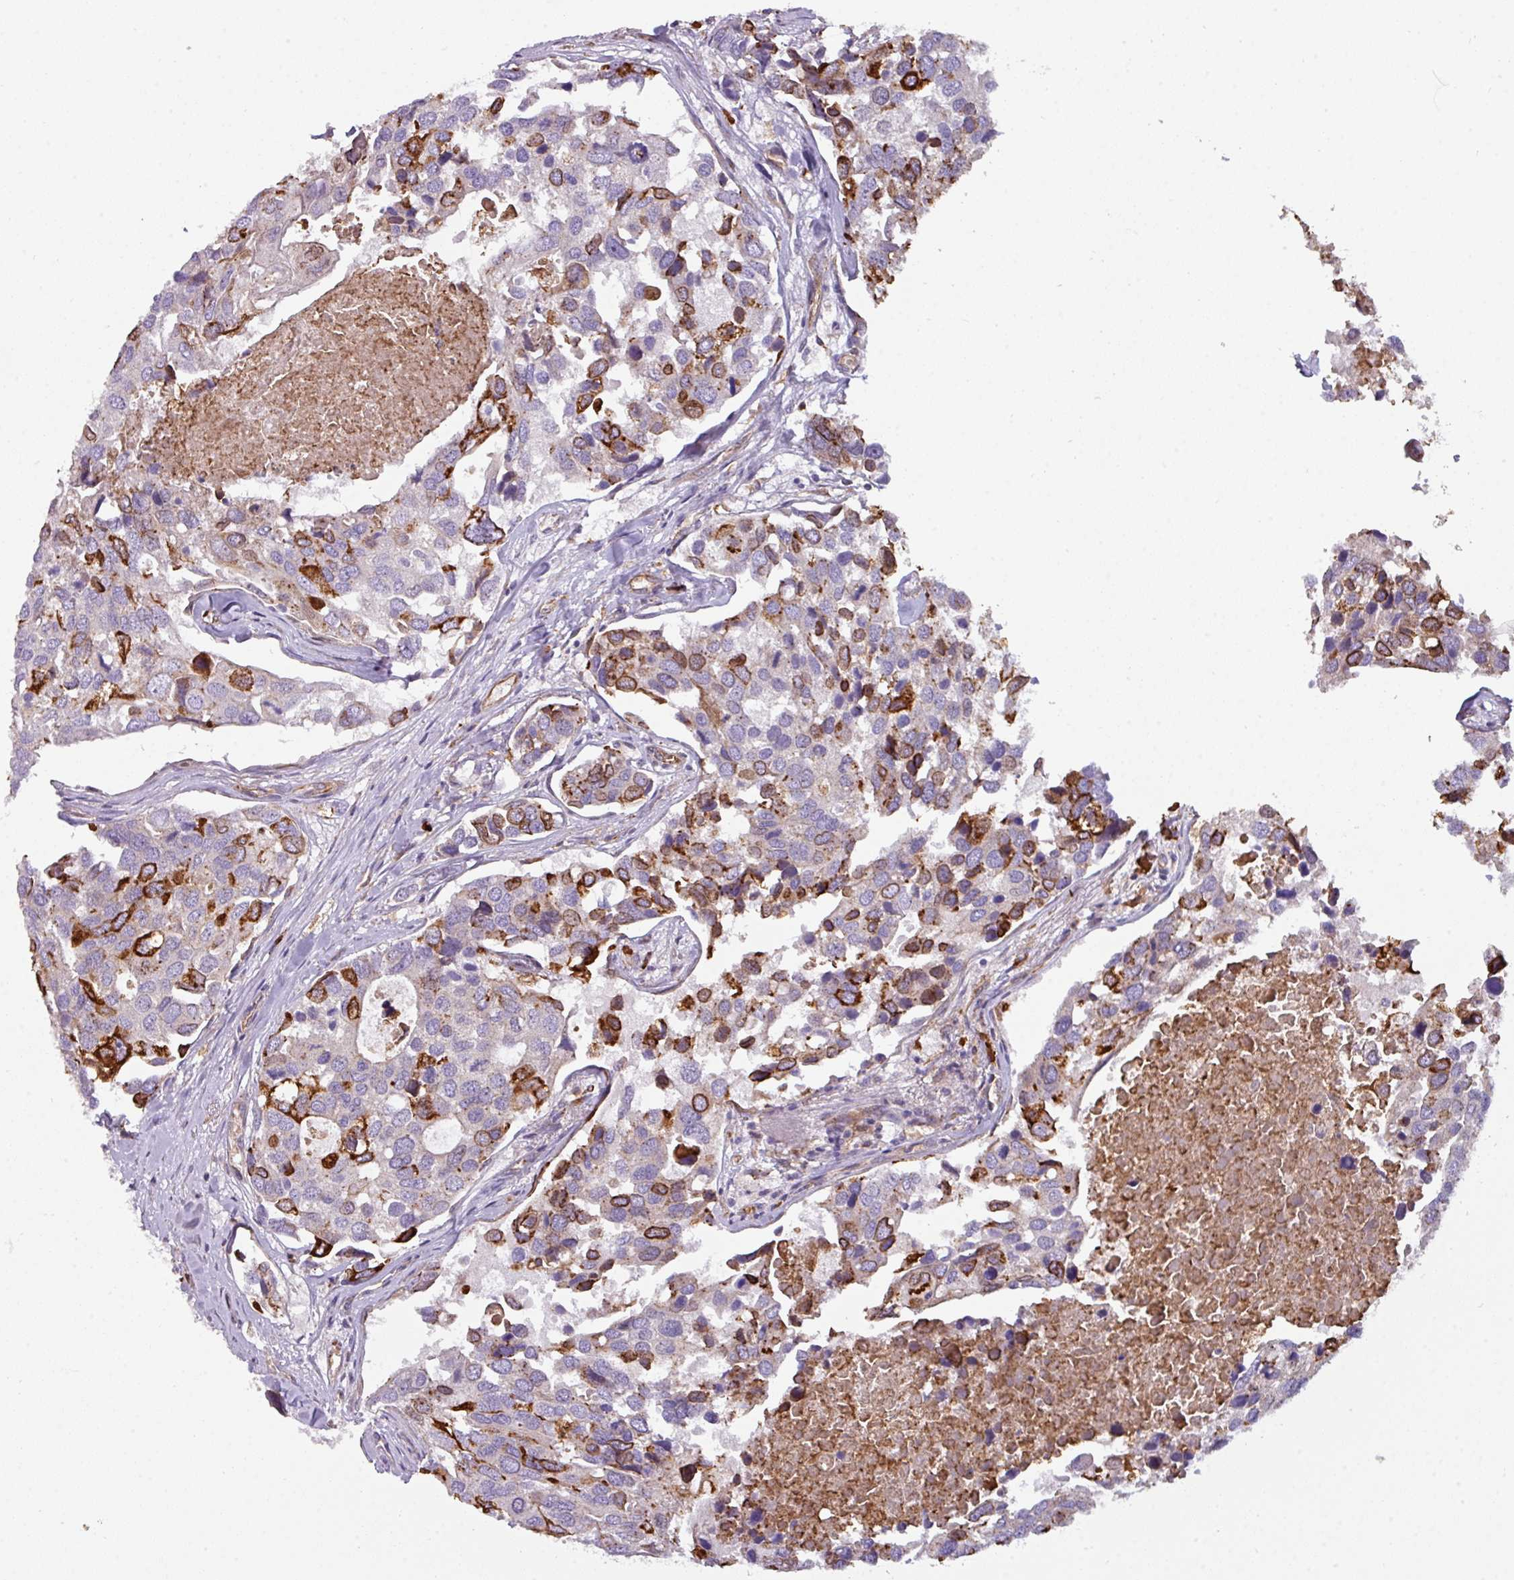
{"staining": {"intensity": "strong", "quantity": "25%-75%", "location": "cytoplasmic/membranous"}, "tissue": "breast cancer", "cell_type": "Tumor cells", "image_type": "cancer", "snomed": [{"axis": "morphology", "description": "Duct carcinoma"}, {"axis": "topography", "description": "Breast"}], "caption": "IHC histopathology image of breast infiltrating ductal carcinoma stained for a protein (brown), which shows high levels of strong cytoplasmic/membranous expression in about 25%-75% of tumor cells.", "gene": "BUD23", "patient": {"sex": "female", "age": 83}}